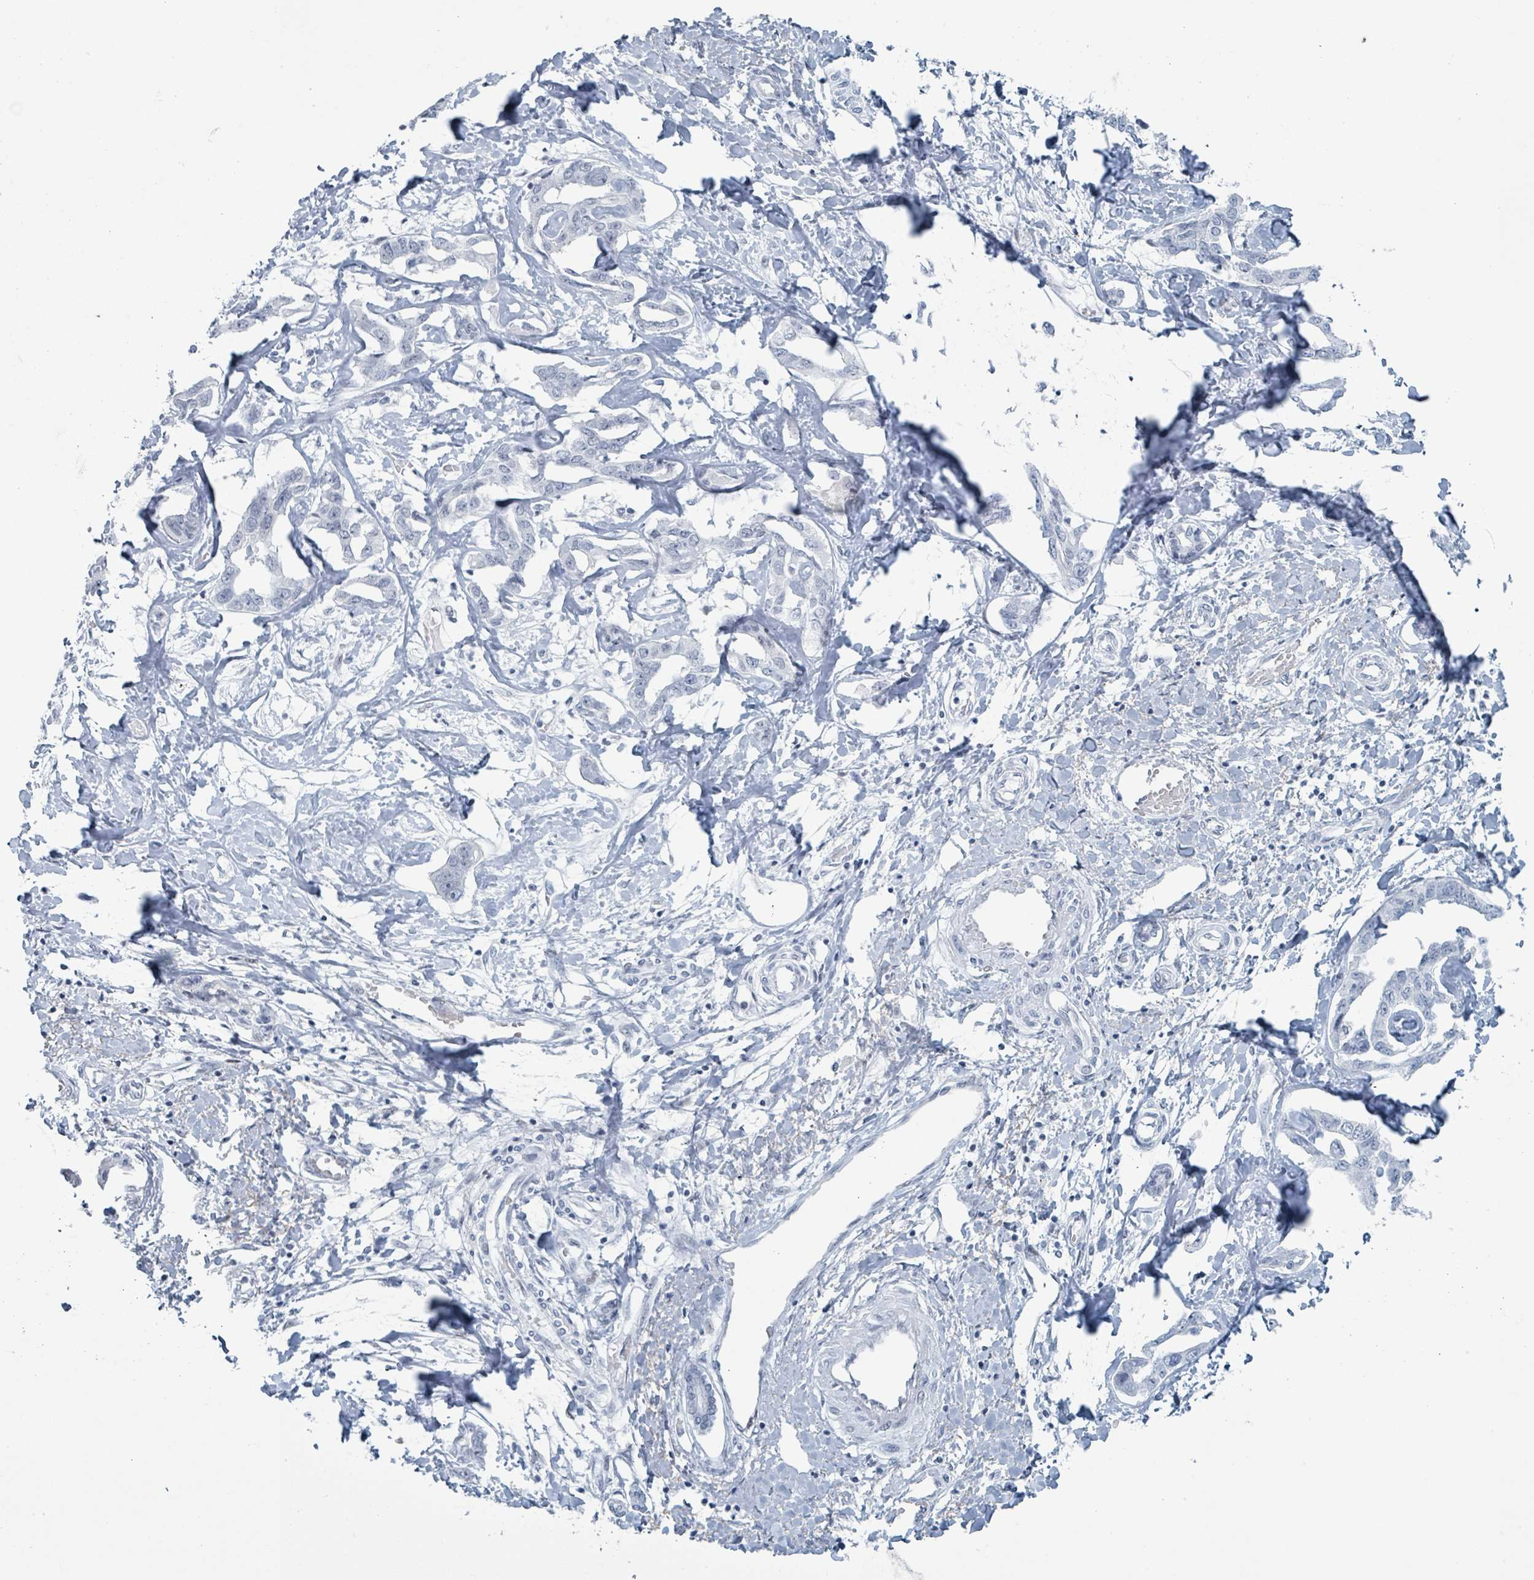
{"staining": {"intensity": "negative", "quantity": "none", "location": "none"}, "tissue": "liver cancer", "cell_type": "Tumor cells", "image_type": "cancer", "snomed": [{"axis": "morphology", "description": "Cholangiocarcinoma"}, {"axis": "topography", "description": "Liver"}], "caption": "Human liver cancer (cholangiocarcinoma) stained for a protein using immunohistochemistry (IHC) exhibits no staining in tumor cells.", "gene": "GPR15LG", "patient": {"sex": "male", "age": 59}}